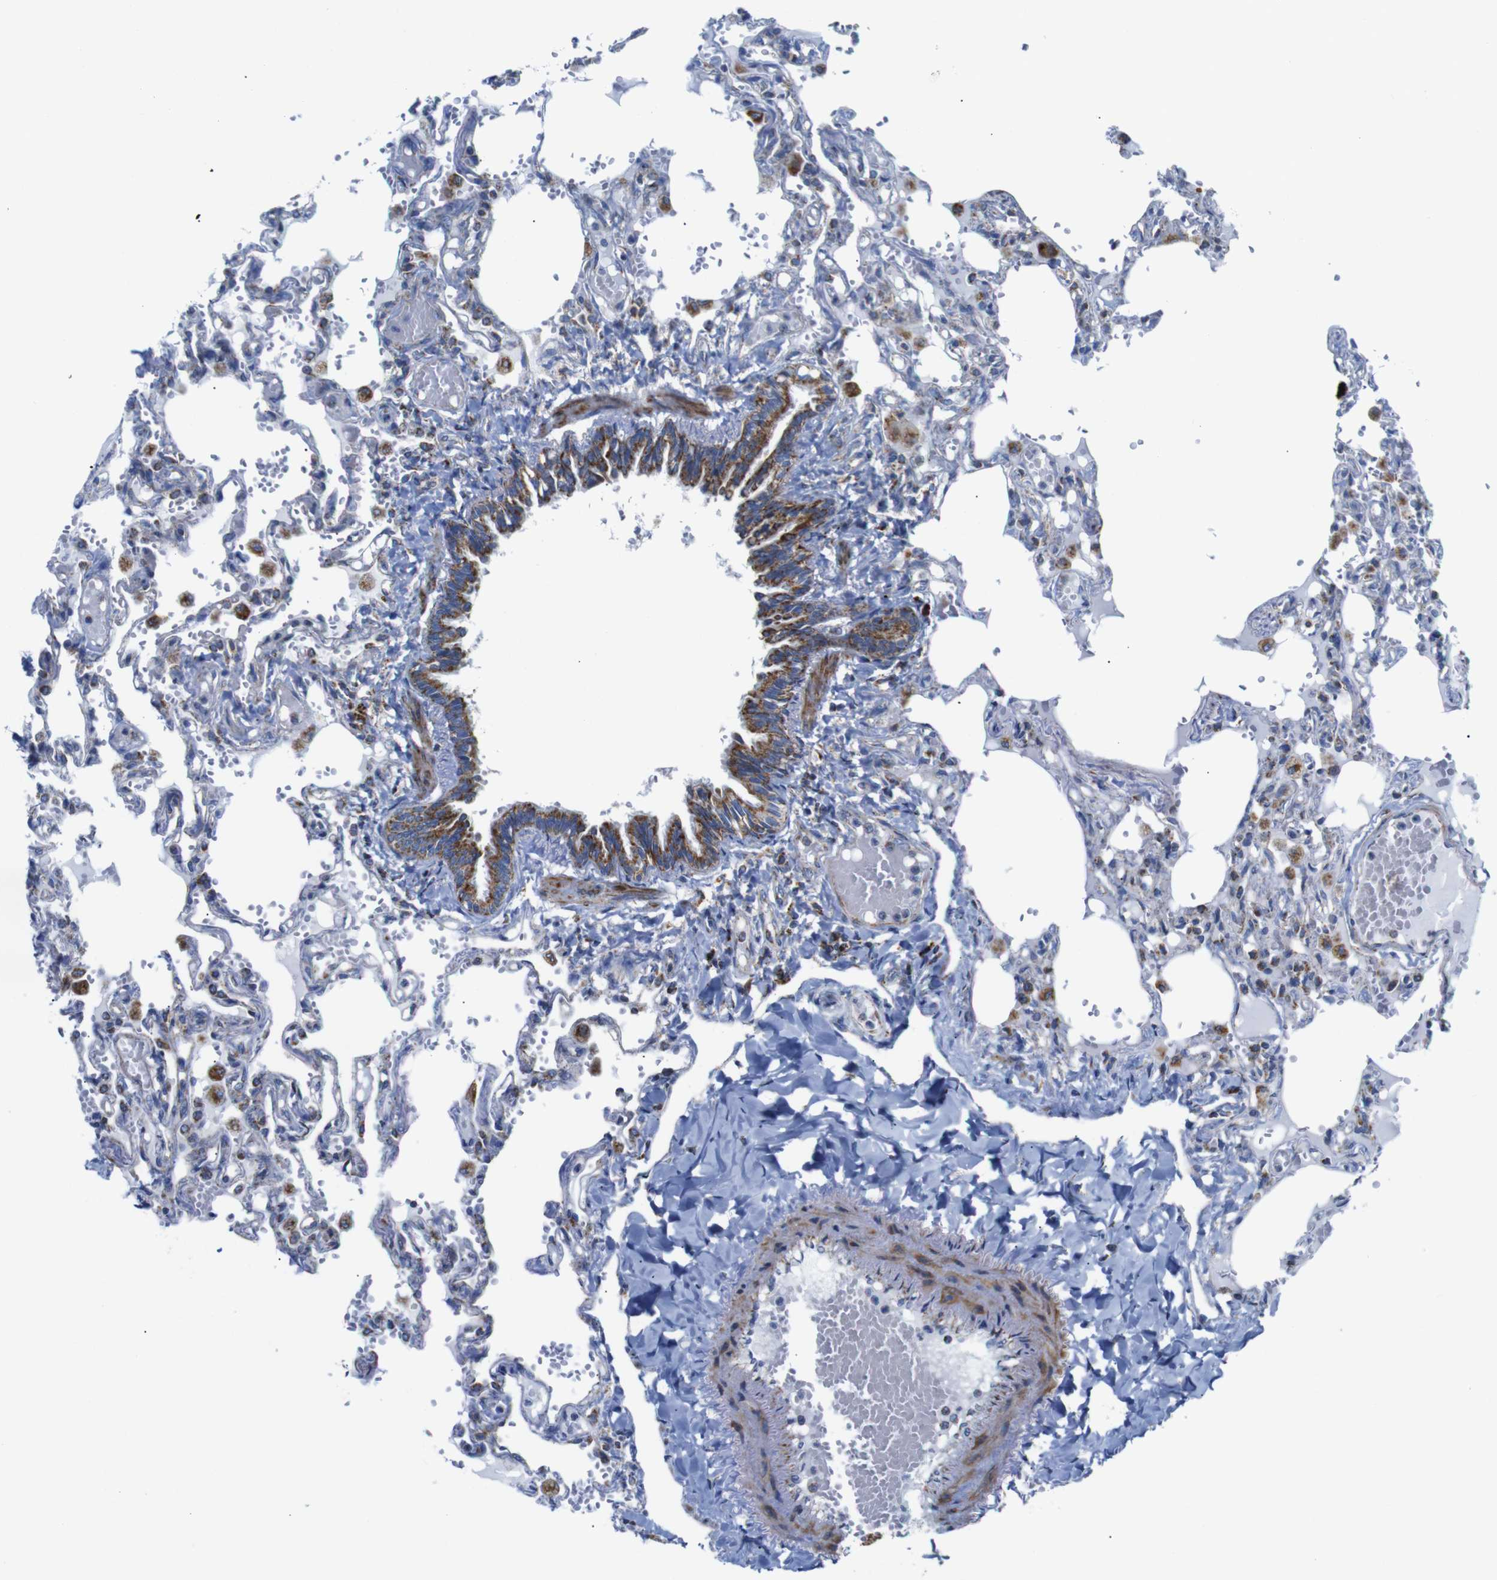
{"staining": {"intensity": "moderate", "quantity": "<25%", "location": "cytoplasmic/membranous"}, "tissue": "lung", "cell_type": "Alveolar cells", "image_type": "normal", "snomed": [{"axis": "morphology", "description": "Normal tissue, NOS"}, {"axis": "topography", "description": "Lung"}], "caption": "A histopathology image showing moderate cytoplasmic/membranous expression in about <25% of alveolar cells in unremarkable lung, as visualized by brown immunohistochemical staining.", "gene": "FAM171B", "patient": {"sex": "male", "age": 21}}